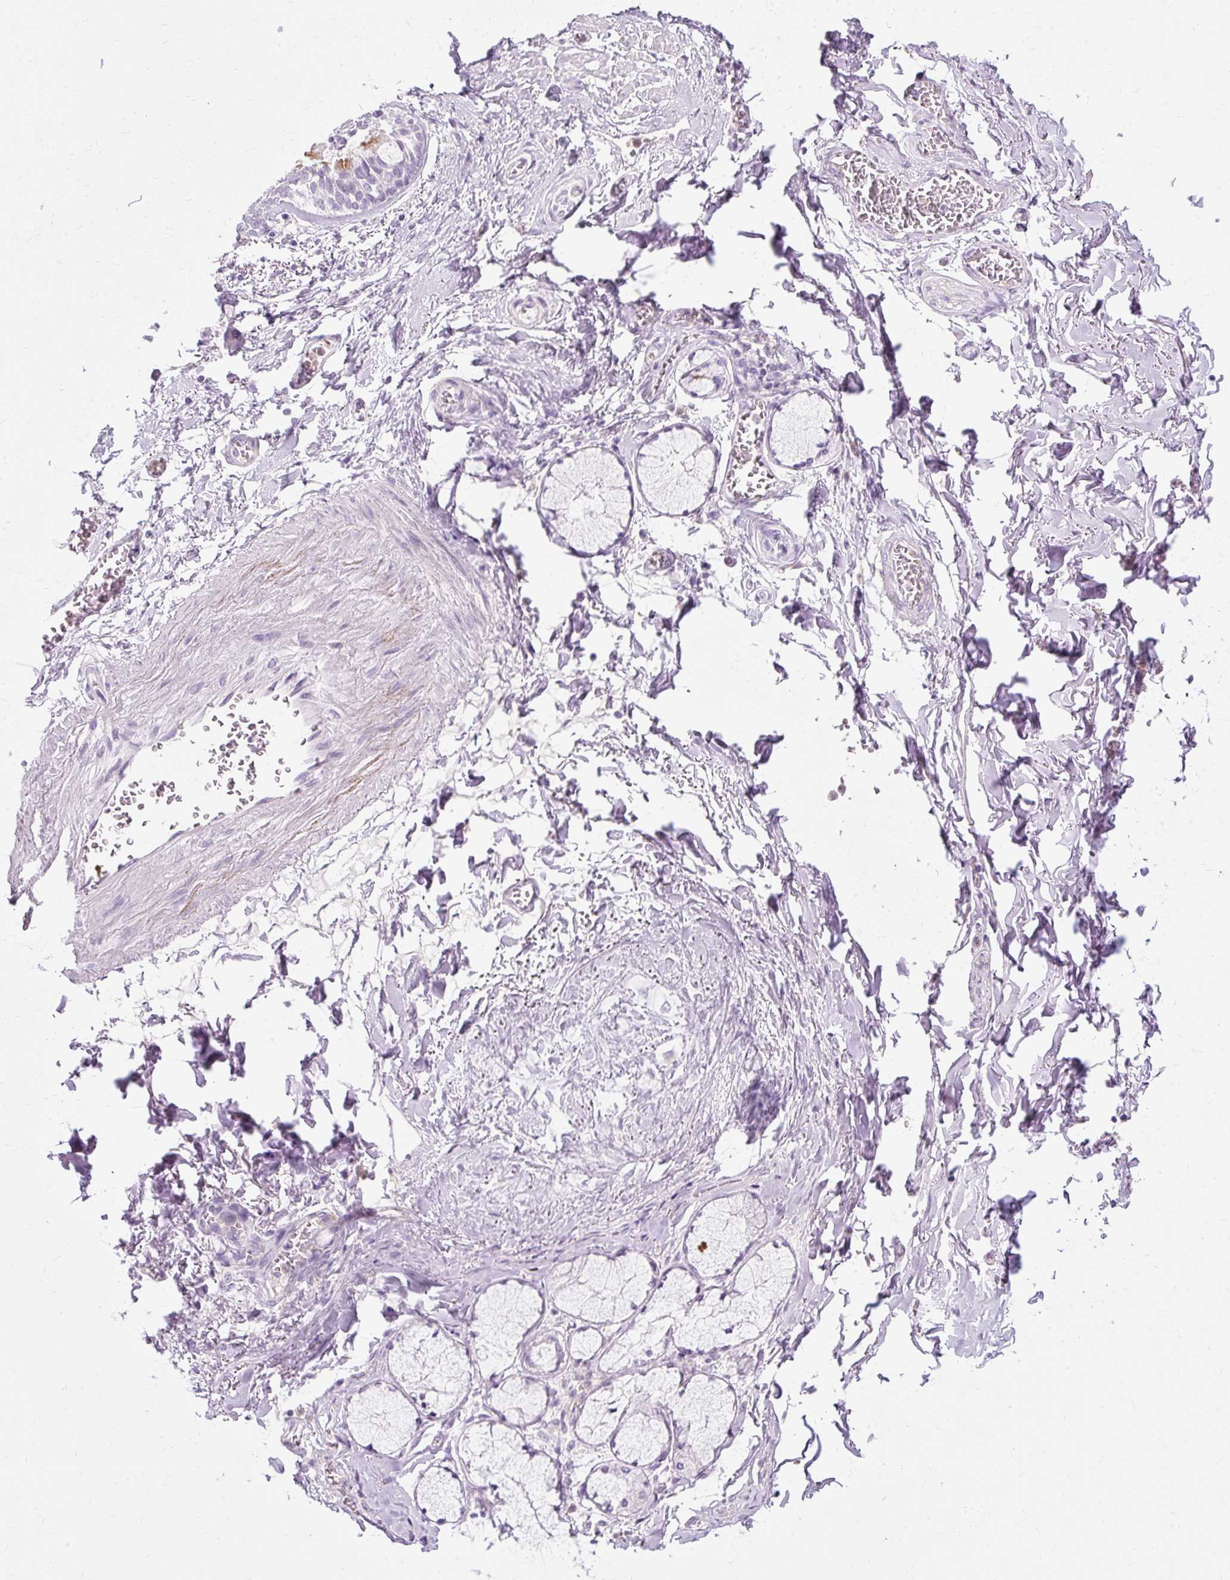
{"staining": {"intensity": "negative", "quantity": "none", "location": "none"}, "tissue": "adipose tissue", "cell_type": "Adipocytes", "image_type": "normal", "snomed": [{"axis": "morphology", "description": "Normal tissue, NOS"}, {"axis": "morphology", "description": "Degeneration, NOS"}, {"axis": "topography", "description": "Cartilage tissue"}, {"axis": "topography", "description": "Lung"}], "caption": "A photomicrograph of adipose tissue stained for a protein reveals no brown staining in adipocytes.", "gene": "HSD11B1", "patient": {"sex": "female", "age": 61}}